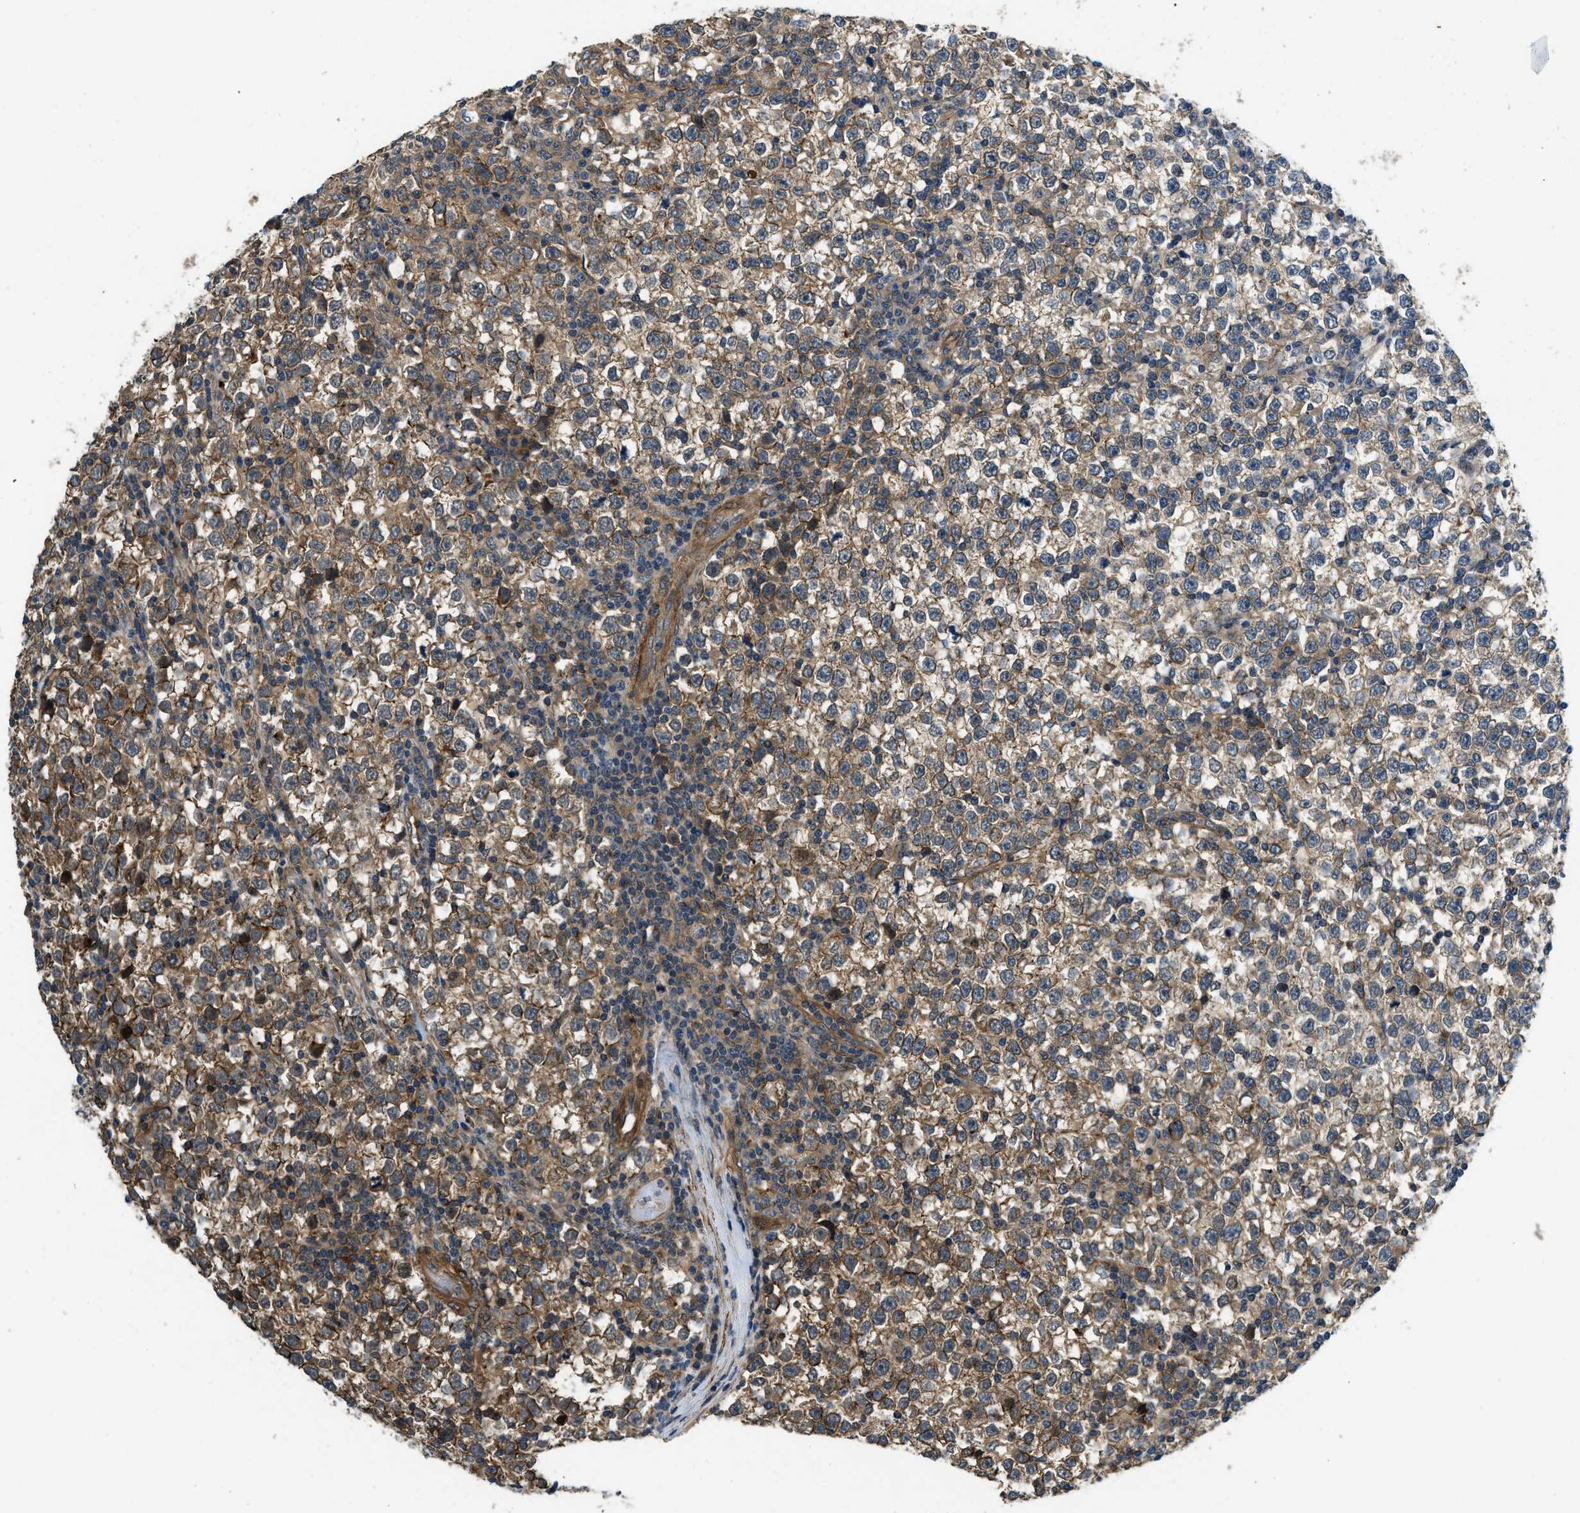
{"staining": {"intensity": "moderate", "quantity": "25%-75%", "location": "cytoplasmic/membranous"}, "tissue": "testis cancer", "cell_type": "Tumor cells", "image_type": "cancer", "snomed": [{"axis": "morphology", "description": "Seminoma, NOS"}, {"axis": "topography", "description": "Testis"}], "caption": "Immunohistochemical staining of seminoma (testis) demonstrates medium levels of moderate cytoplasmic/membranous protein positivity in approximately 25%-75% of tumor cells. The staining was performed using DAB, with brown indicating positive protein expression. Nuclei are stained blue with hematoxylin.", "gene": "CGN", "patient": {"sex": "male", "age": 43}}